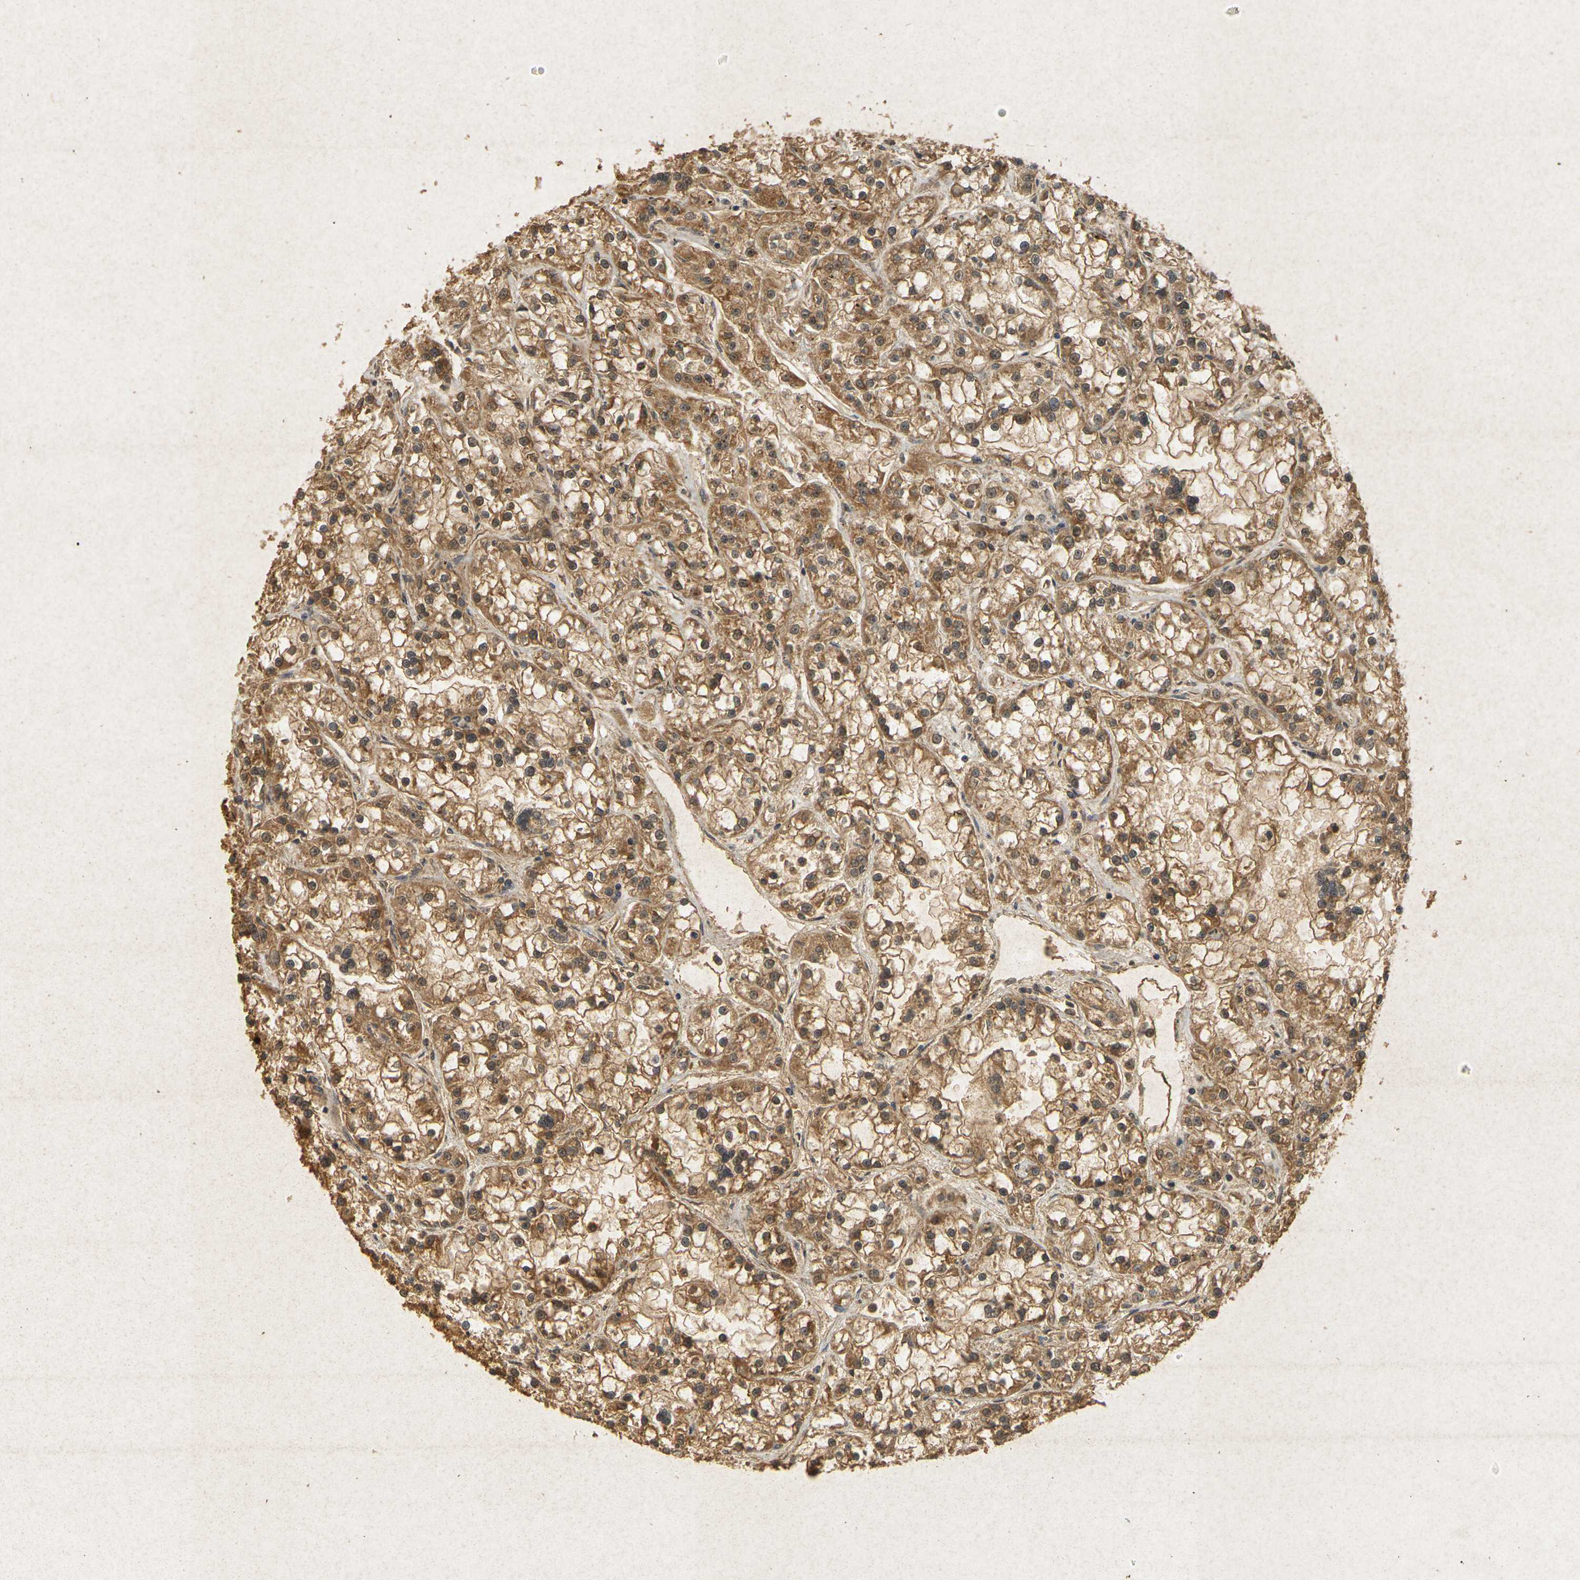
{"staining": {"intensity": "moderate", "quantity": ">75%", "location": "cytoplasmic/membranous"}, "tissue": "renal cancer", "cell_type": "Tumor cells", "image_type": "cancer", "snomed": [{"axis": "morphology", "description": "Adenocarcinoma, NOS"}, {"axis": "topography", "description": "Kidney"}], "caption": "Immunohistochemical staining of adenocarcinoma (renal) demonstrates medium levels of moderate cytoplasmic/membranous positivity in approximately >75% of tumor cells.", "gene": "ERN1", "patient": {"sex": "female", "age": 52}}